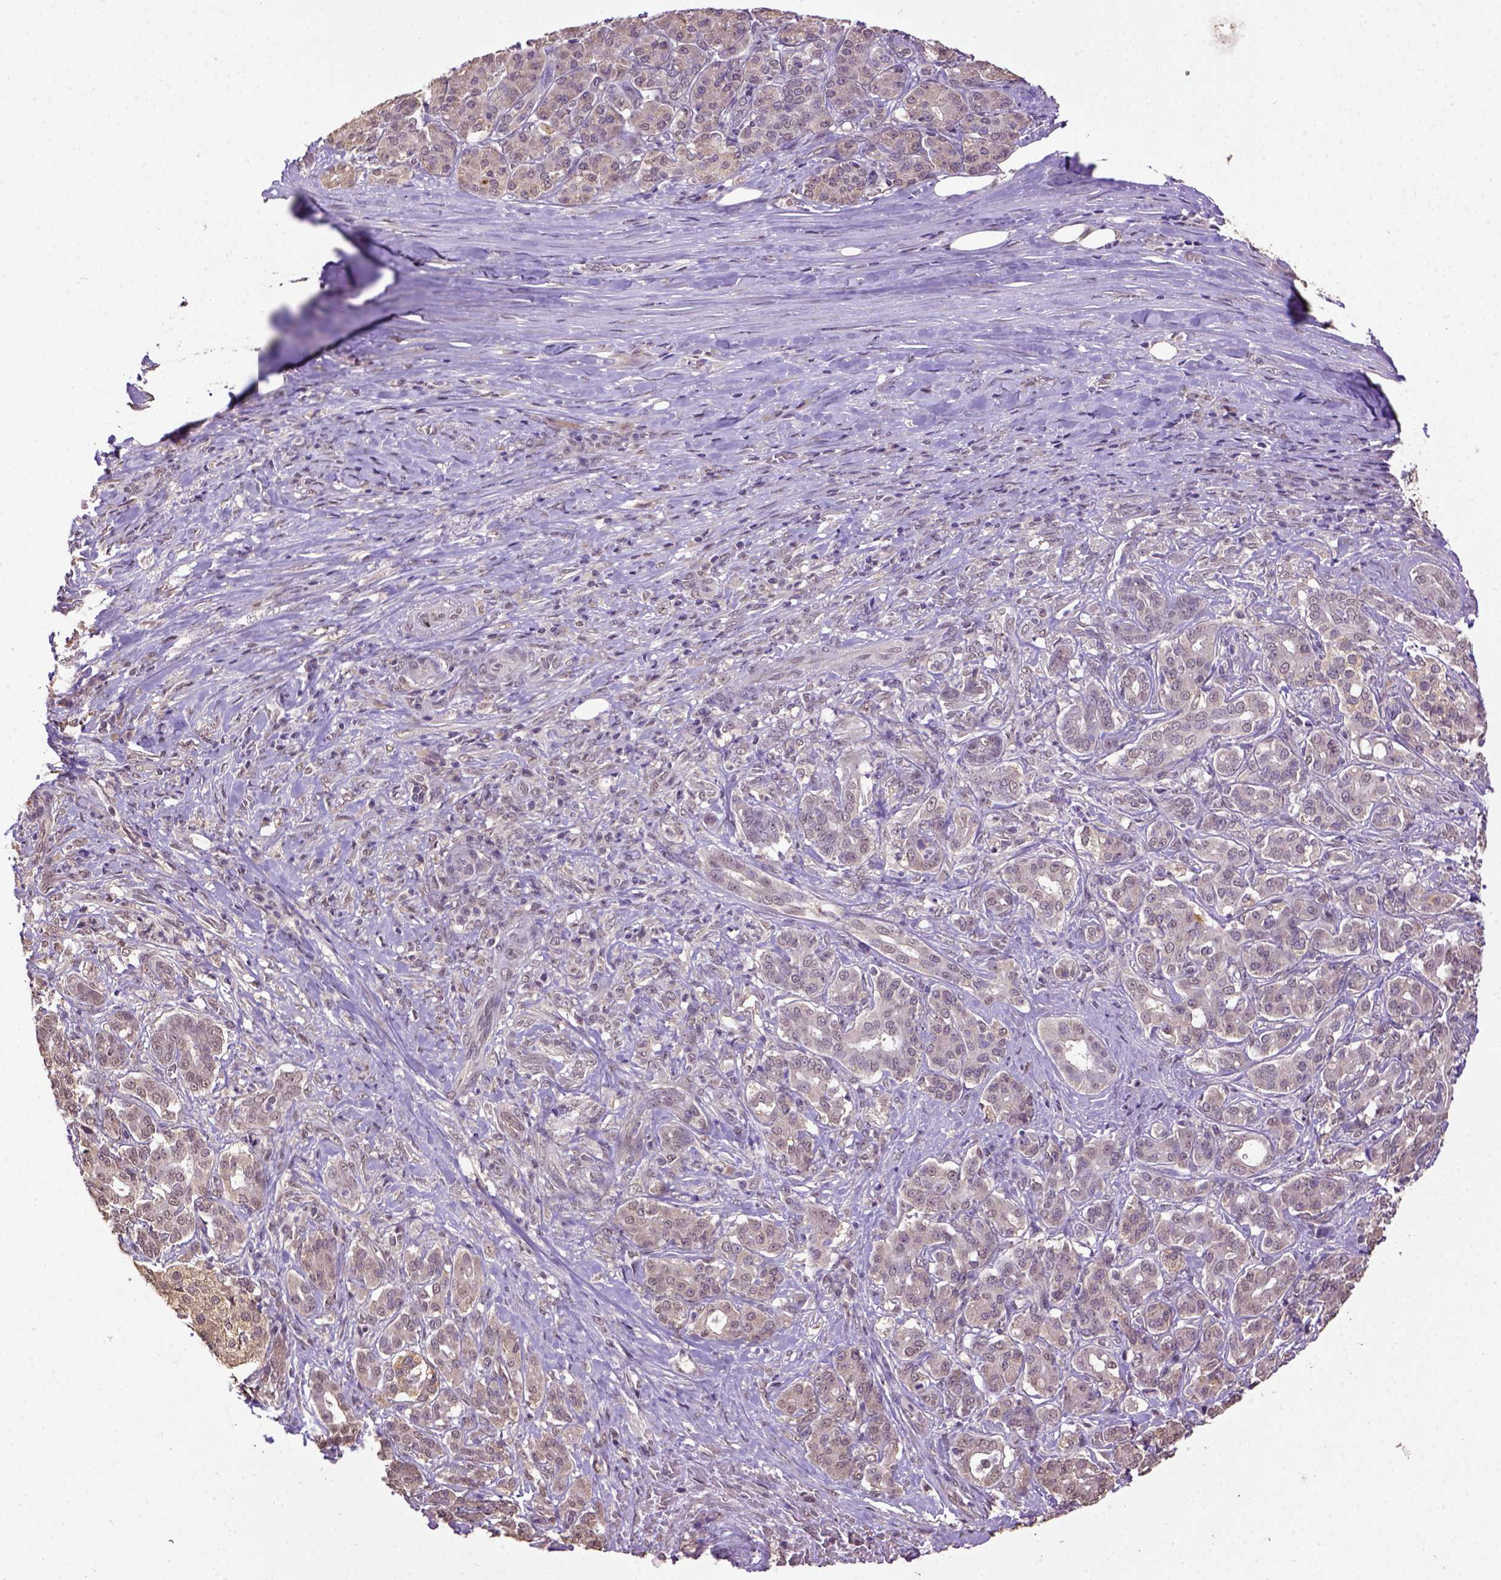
{"staining": {"intensity": "moderate", "quantity": "<25%", "location": "cytoplasmic/membranous"}, "tissue": "pancreatic cancer", "cell_type": "Tumor cells", "image_type": "cancer", "snomed": [{"axis": "morphology", "description": "Normal tissue, NOS"}, {"axis": "morphology", "description": "Inflammation, NOS"}, {"axis": "morphology", "description": "Adenocarcinoma, NOS"}, {"axis": "topography", "description": "Pancreas"}], "caption": "Human pancreatic cancer stained with a protein marker exhibits moderate staining in tumor cells.", "gene": "WDR17", "patient": {"sex": "male", "age": 57}}